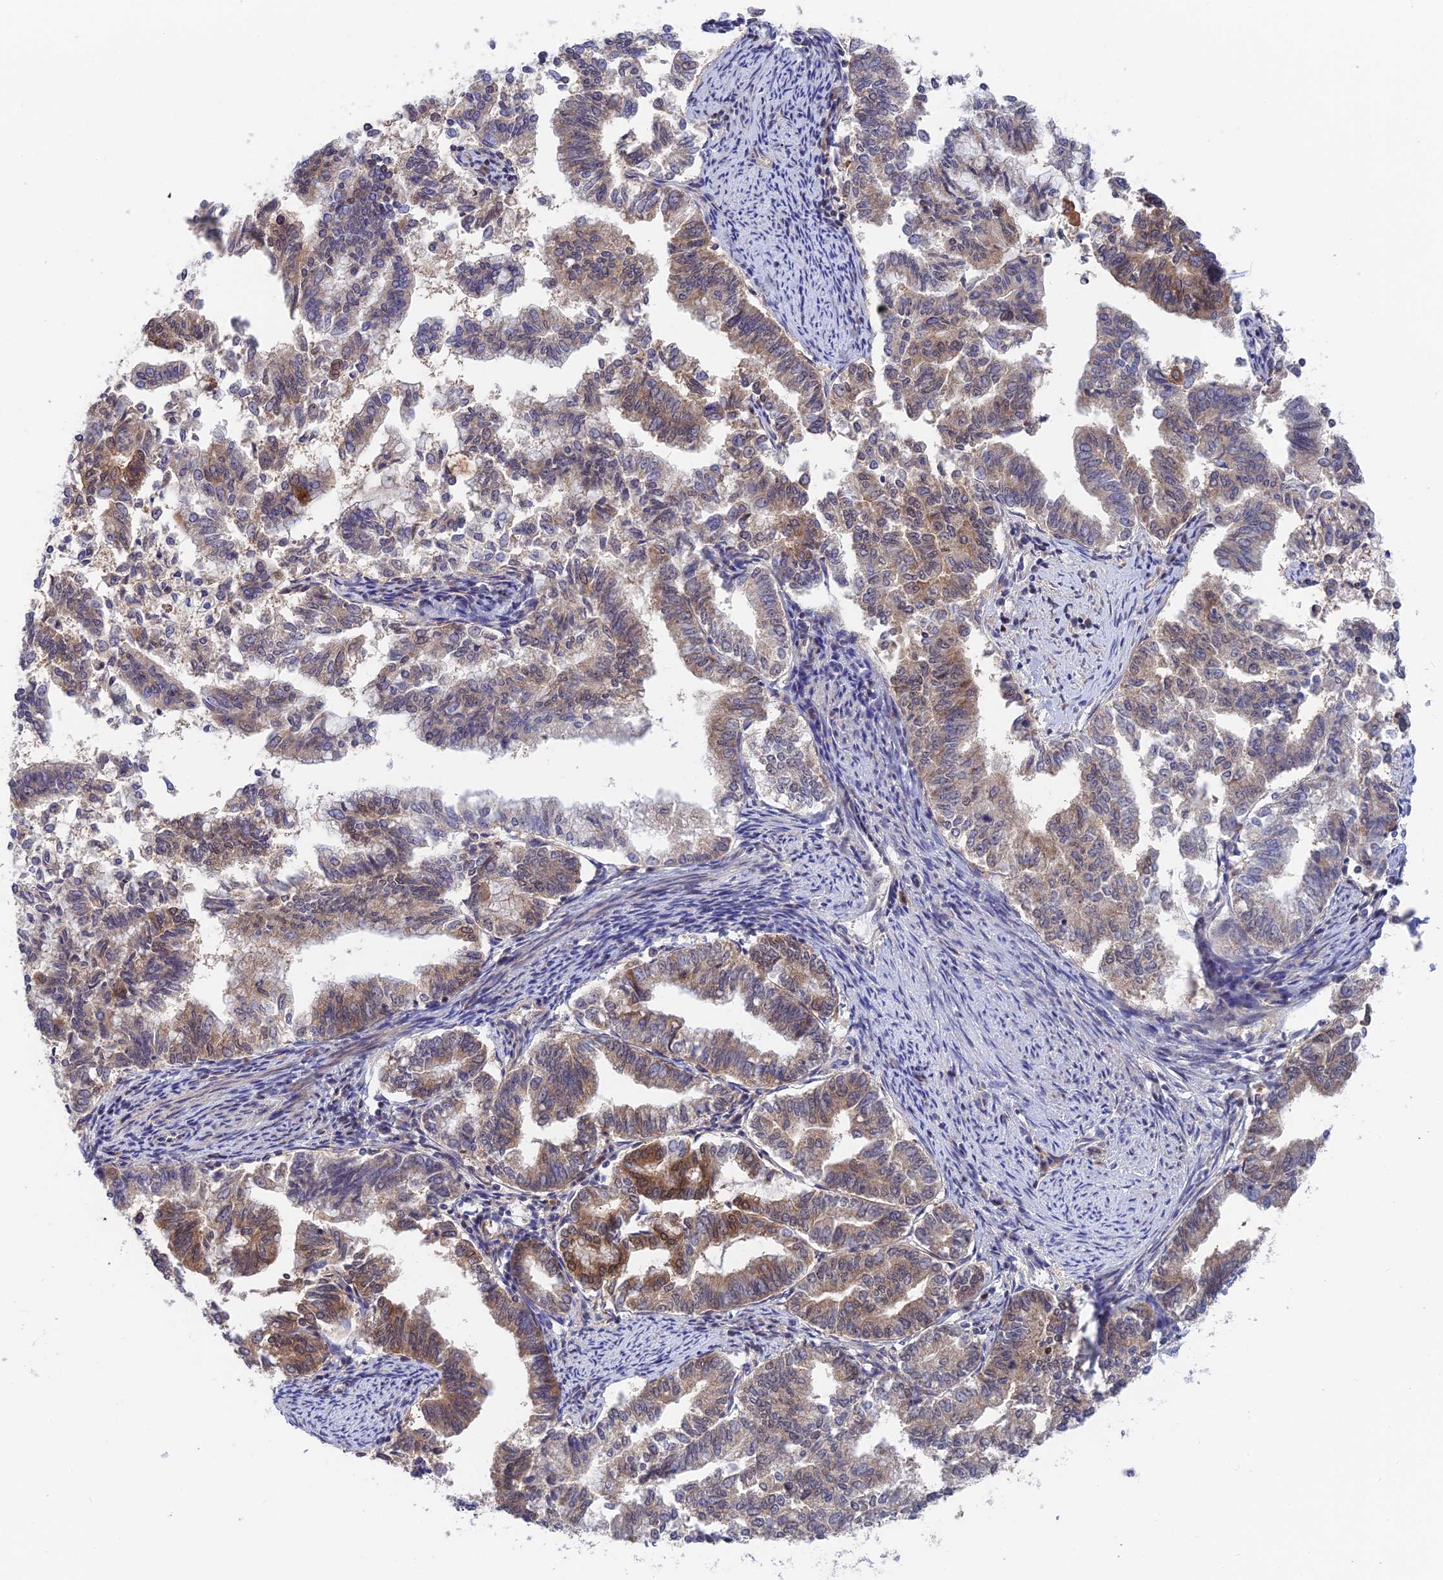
{"staining": {"intensity": "moderate", "quantity": "25%-75%", "location": "cytoplasmic/membranous,nuclear"}, "tissue": "endometrial cancer", "cell_type": "Tumor cells", "image_type": "cancer", "snomed": [{"axis": "morphology", "description": "Adenocarcinoma, NOS"}, {"axis": "topography", "description": "Endometrium"}], "caption": "Moderate cytoplasmic/membranous and nuclear positivity for a protein is identified in about 25%-75% of tumor cells of endometrial adenocarcinoma using immunohistochemistry (IHC).", "gene": "TCEA1", "patient": {"sex": "female", "age": 79}}